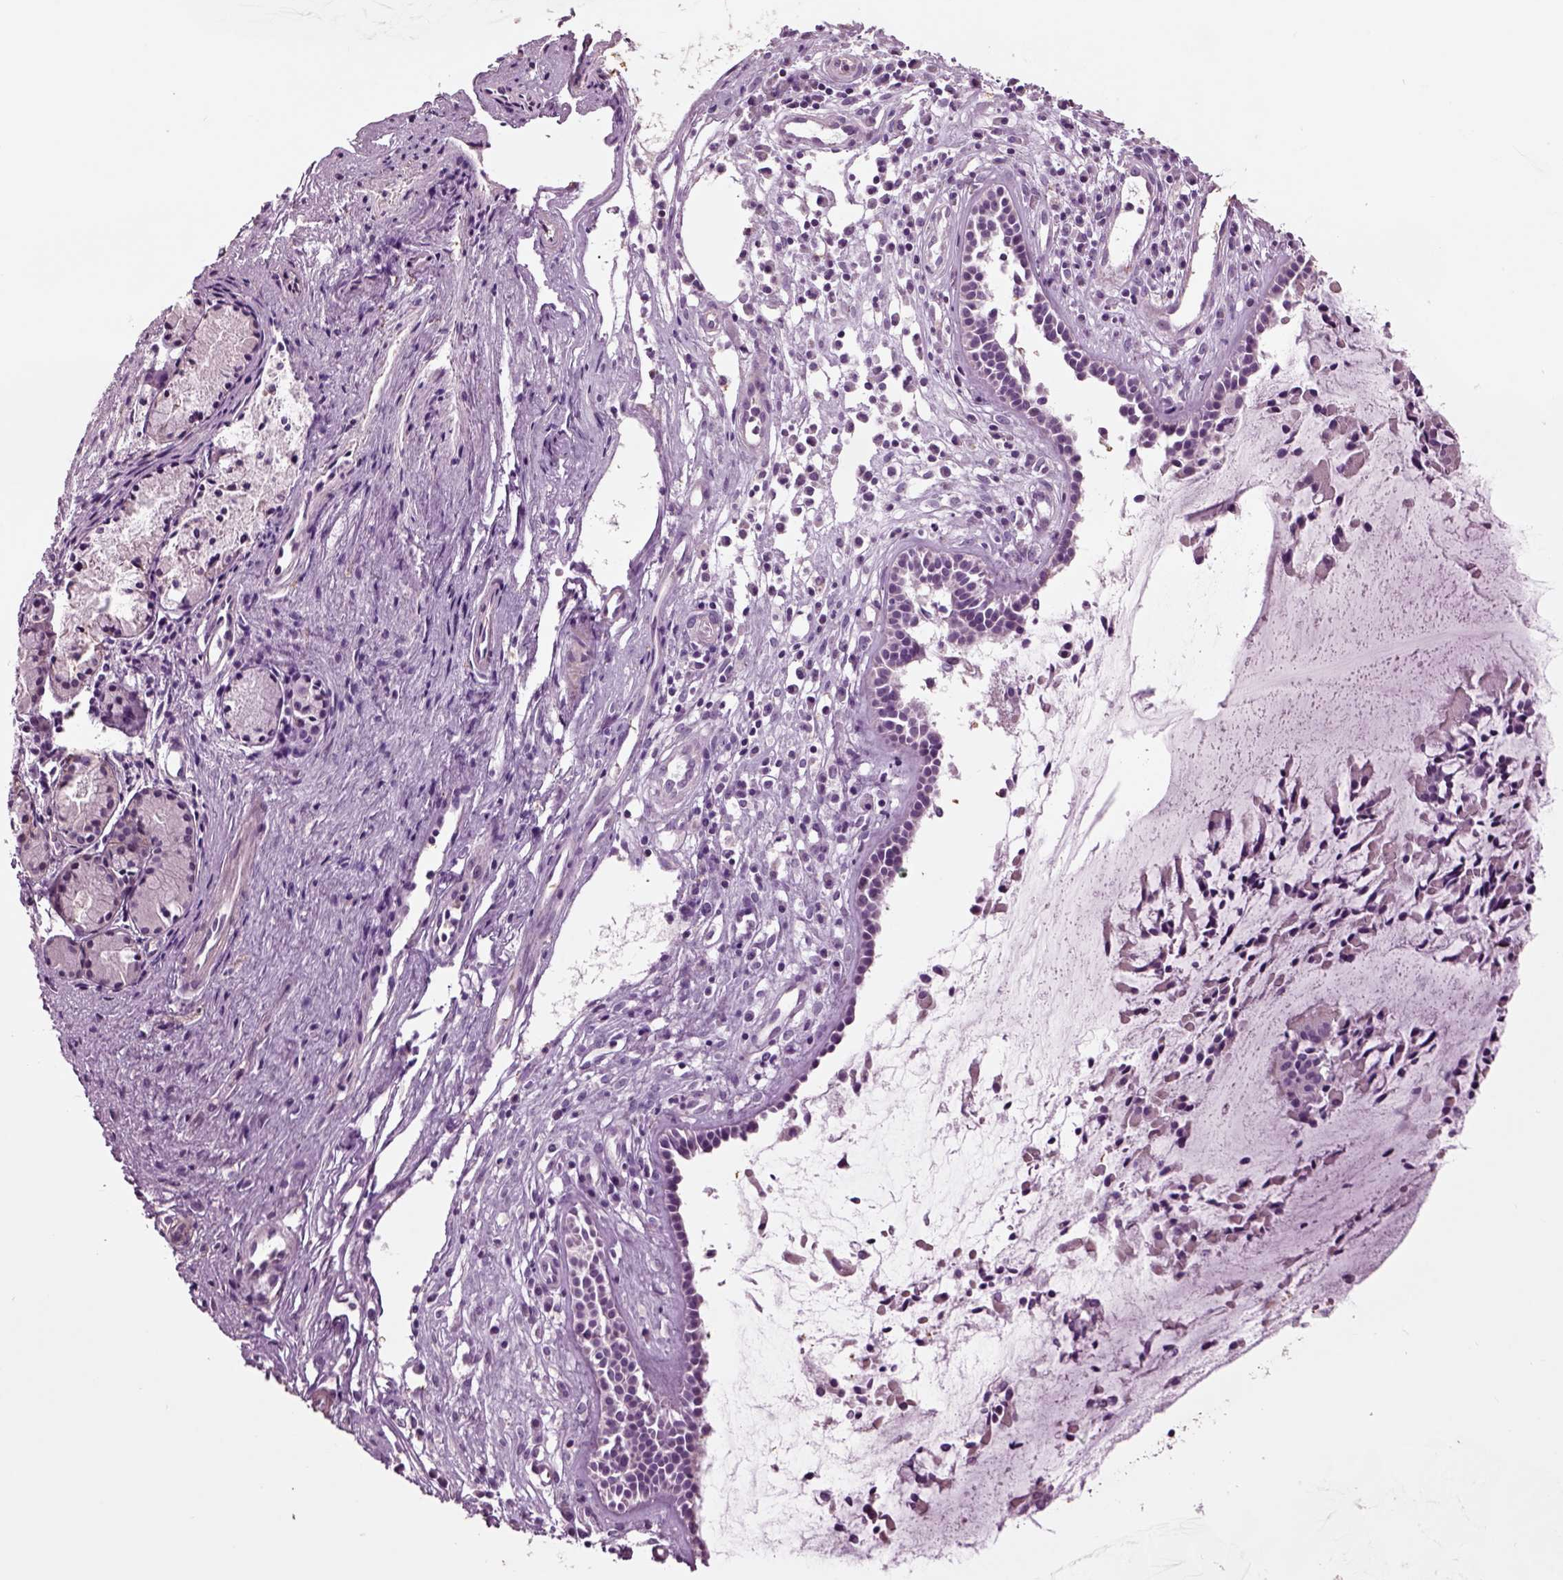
{"staining": {"intensity": "negative", "quantity": "none", "location": "none"}, "tissue": "nasopharynx", "cell_type": "Respiratory epithelial cells", "image_type": "normal", "snomed": [{"axis": "morphology", "description": "Normal tissue, NOS"}, {"axis": "topography", "description": "Nasopharynx"}], "caption": "Benign nasopharynx was stained to show a protein in brown. There is no significant staining in respiratory epithelial cells. (DAB IHC with hematoxylin counter stain).", "gene": "CHGB", "patient": {"sex": "female", "age": 47}}